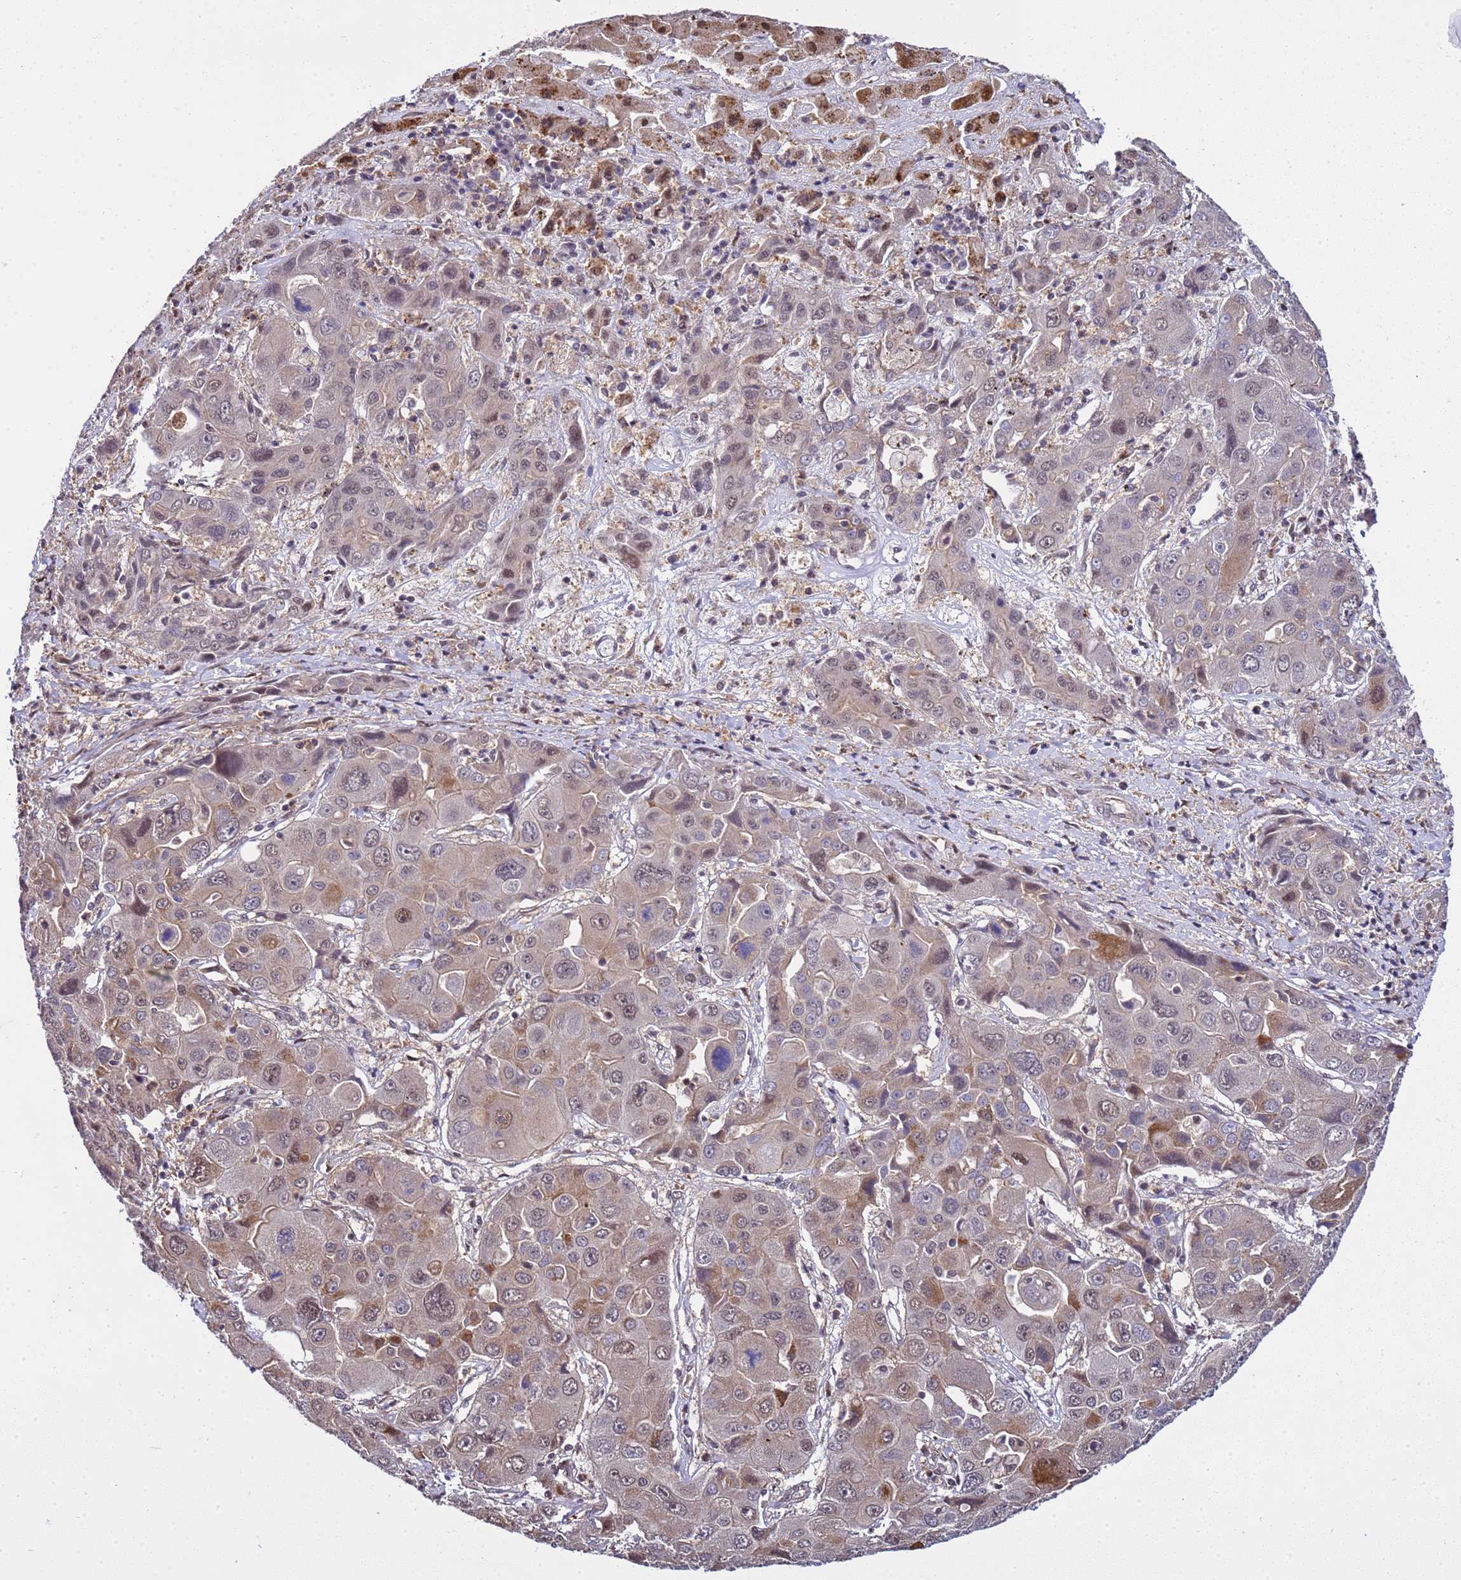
{"staining": {"intensity": "weak", "quantity": ">75%", "location": "cytoplasmic/membranous,nuclear"}, "tissue": "liver cancer", "cell_type": "Tumor cells", "image_type": "cancer", "snomed": [{"axis": "morphology", "description": "Cholangiocarcinoma"}, {"axis": "topography", "description": "Liver"}], "caption": "Protein positivity by IHC demonstrates weak cytoplasmic/membranous and nuclear positivity in about >75% of tumor cells in liver cancer (cholangiocarcinoma). (IHC, brightfield microscopy, high magnification).", "gene": "GEN1", "patient": {"sex": "male", "age": 67}}